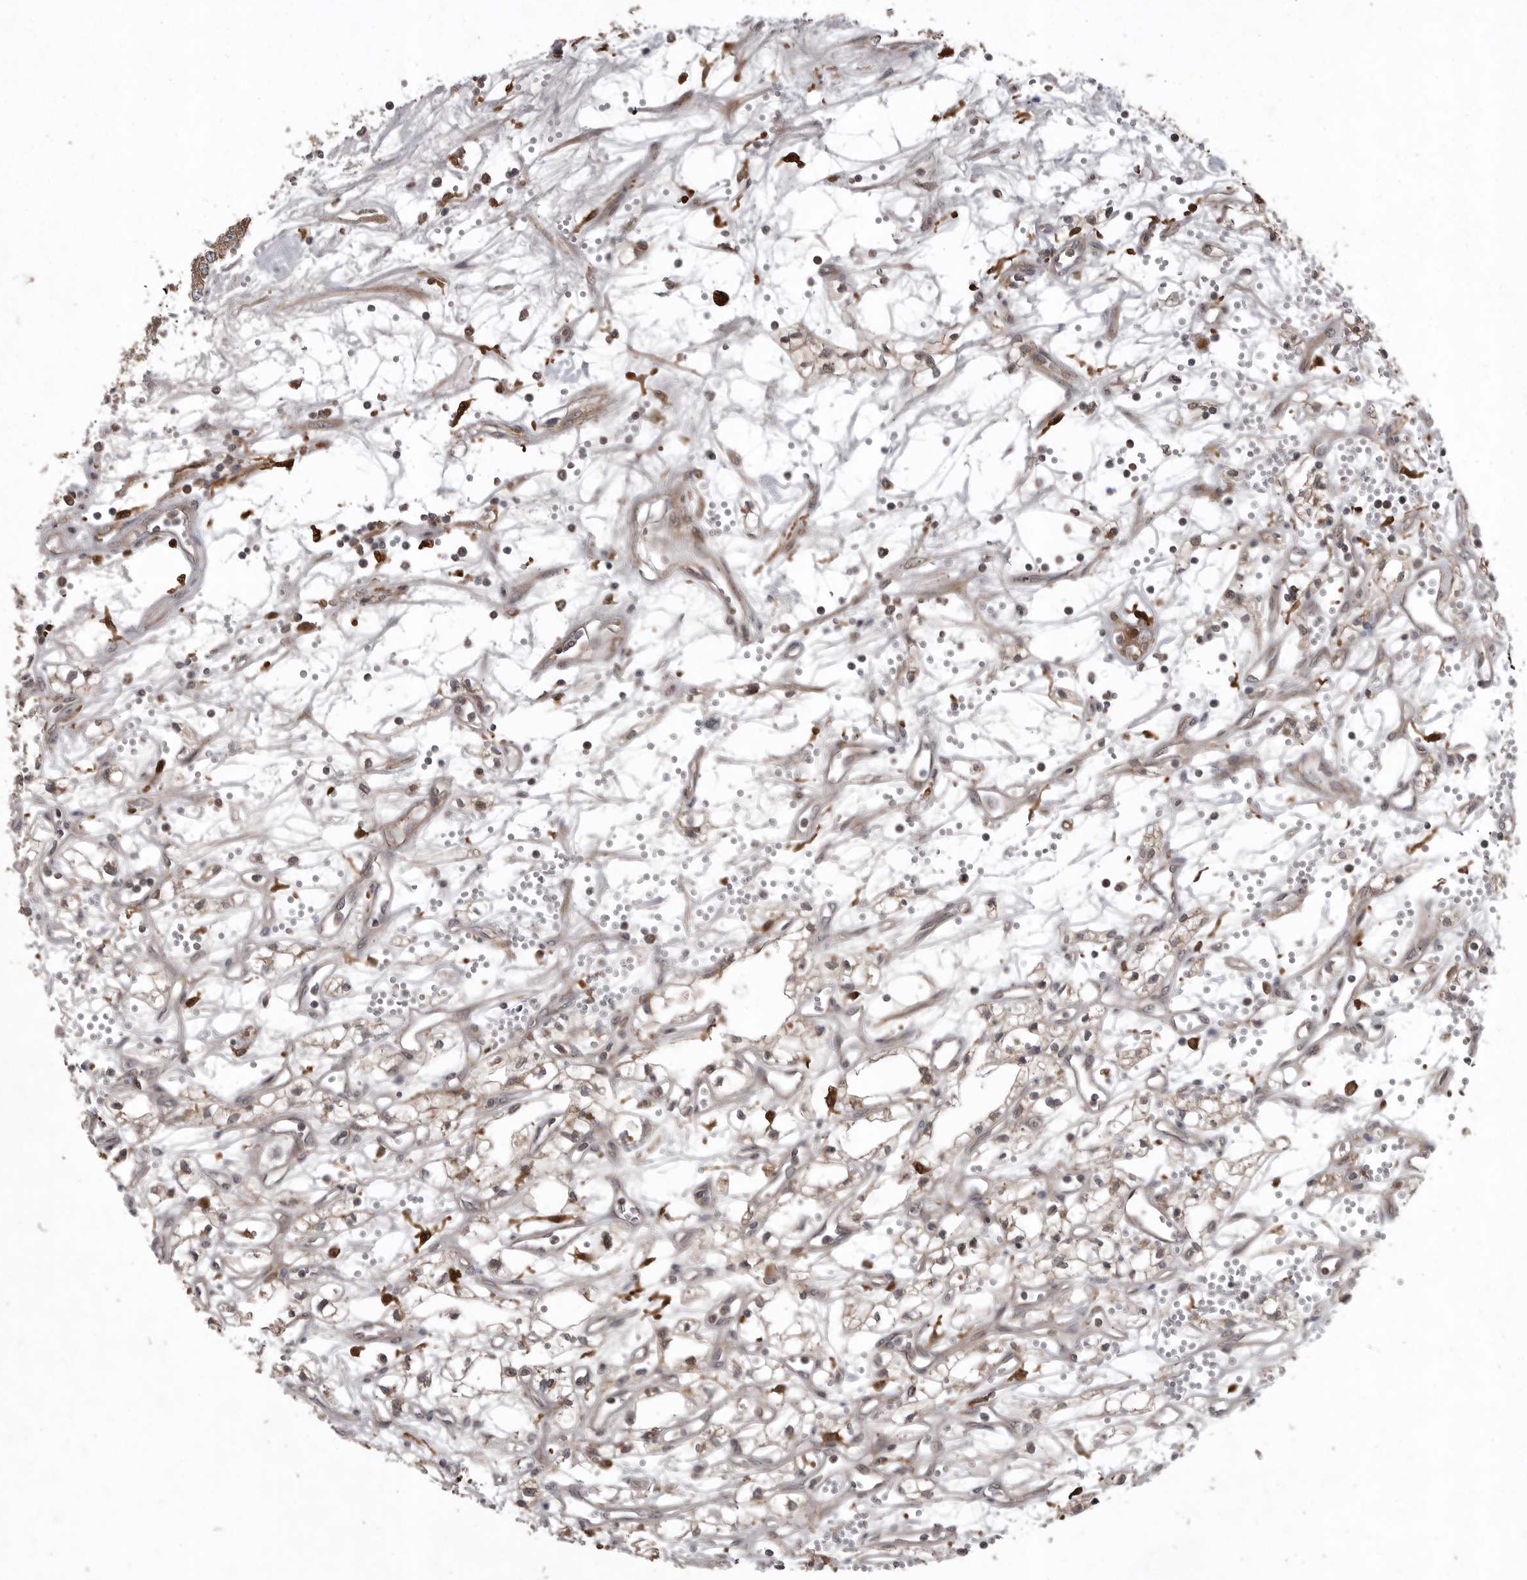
{"staining": {"intensity": "weak", "quantity": "25%-75%", "location": "cytoplasmic/membranous"}, "tissue": "renal cancer", "cell_type": "Tumor cells", "image_type": "cancer", "snomed": [{"axis": "morphology", "description": "Adenocarcinoma, NOS"}, {"axis": "topography", "description": "Kidney"}], "caption": "Weak cytoplasmic/membranous protein positivity is identified in about 25%-75% of tumor cells in renal adenocarcinoma.", "gene": "GPR31", "patient": {"sex": "male", "age": 59}}